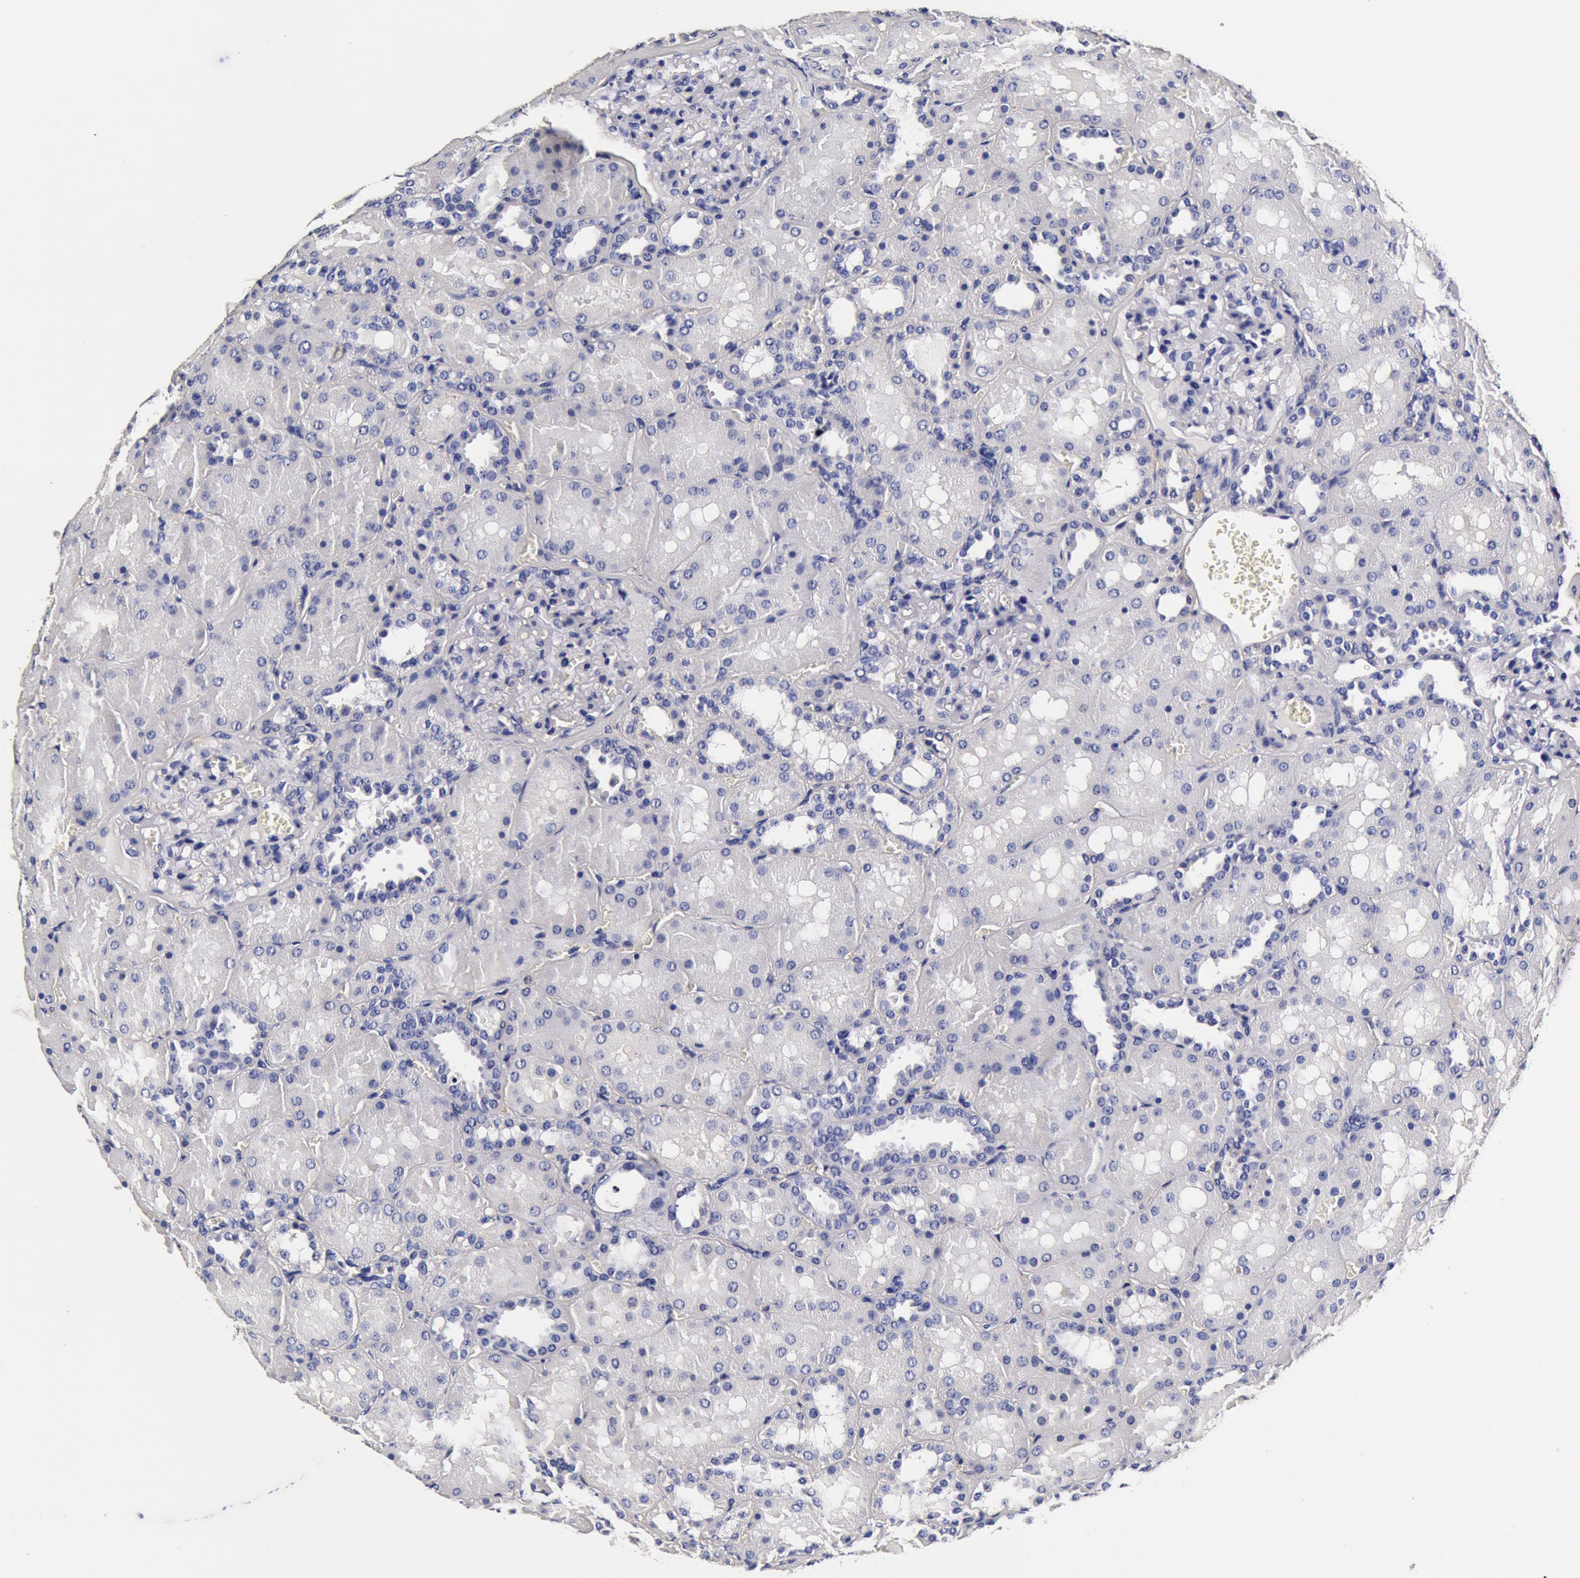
{"staining": {"intensity": "negative", "quantity": "none", "location": "none"}, "tissue": "kidney", "cell_type": "Cells in glomeruli", "image_type": "normal", "snomed": [{"axis": "morphology", "description": "Normal tissue, NOS"}, {"axis": "topography", "description": "Kidney"}], "caption": "Cells in glomeruli show no significant protein expression in benign kidney. Brightfield microscopy of IHC stained with DAB (3,3'-diaminobenzidine) (brown) and hematoxylin (blue), captured at high magnification.", "gene": "CCDC22", "patient": {"sex": "female", "age": 52}}